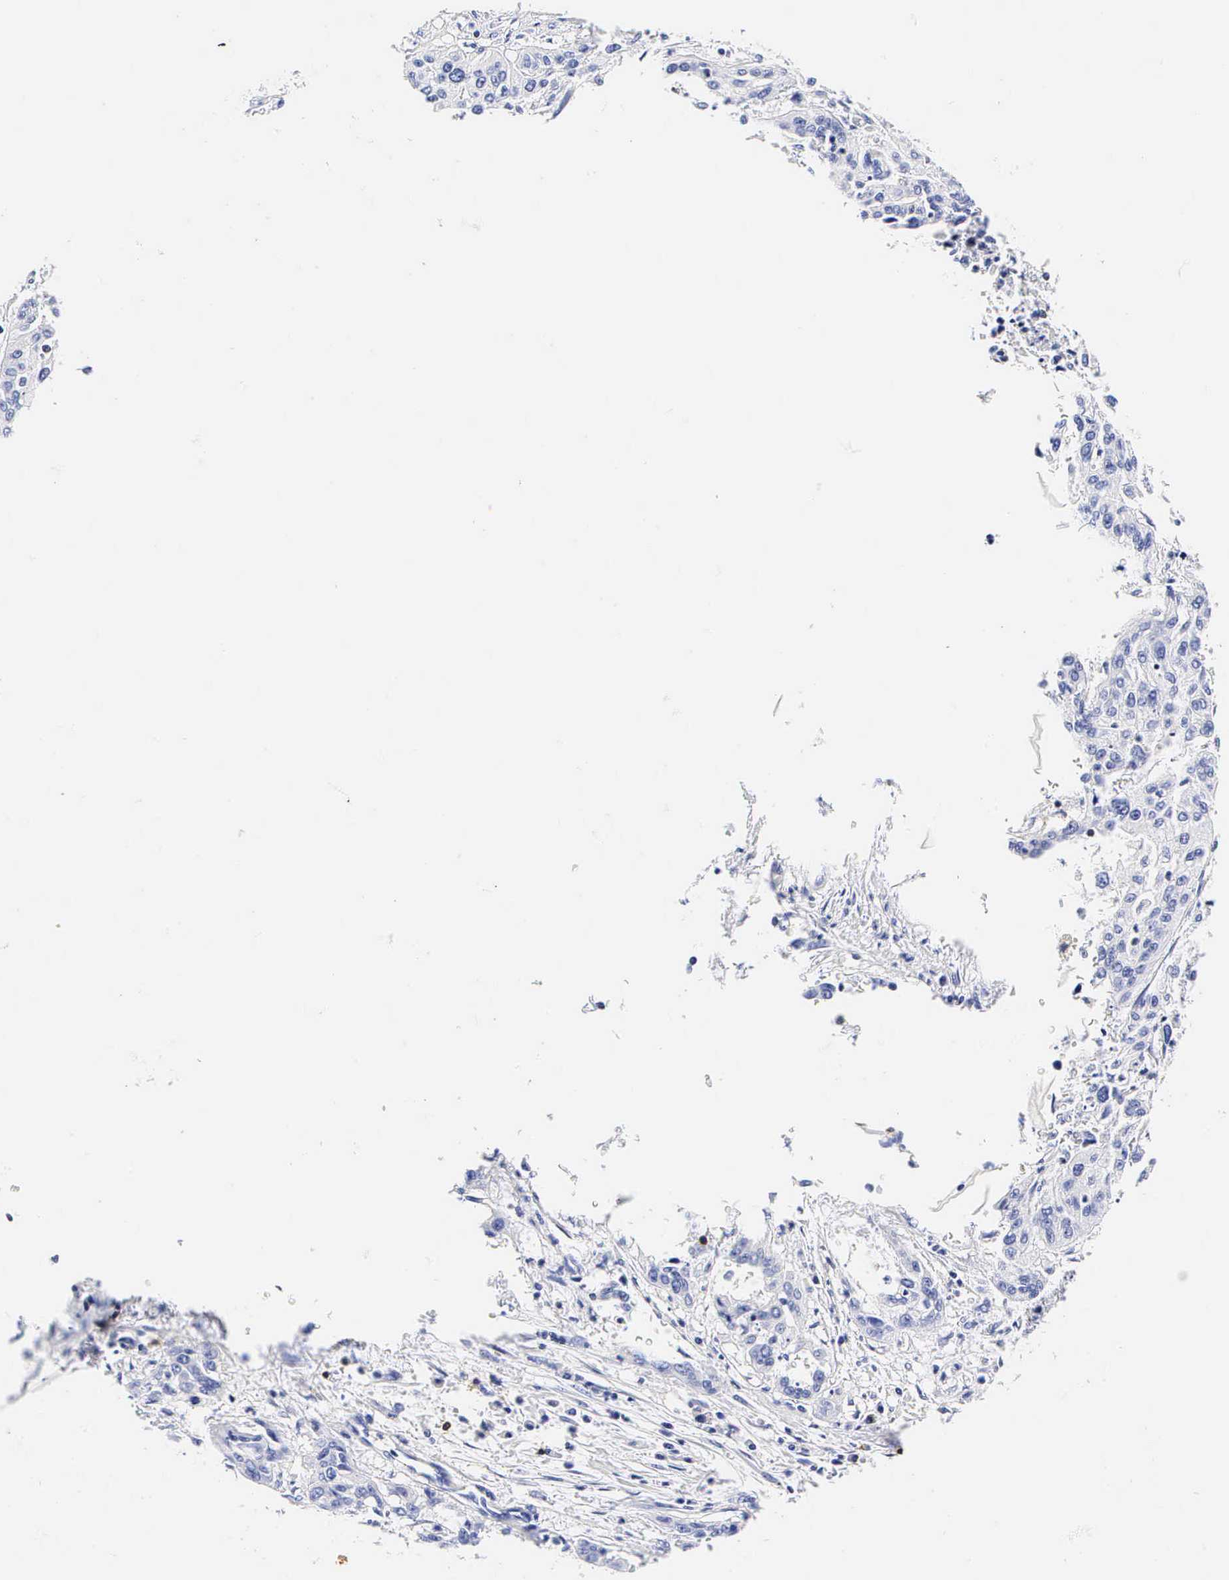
{"staining": {"intensity": "negative", "quantity": "none", "location": "none"}, "tissue": "cervical cancer", "cell_type": "Tumor cells", "image_type": "cancer", "snomed": [{"axis": "morphology", "description": "Squamous cell carcinoma, NOS"}, {"axis": "topography", "description": "Cervix"}], "caption": "The IHC image has no significant positivity in tumor cells of cervical cancer tissue. (Stains: DAB (3,3'-diaminobenzidine) immunohistochemistry (IHC) with hematoxylin counter stain, Microscopy: brightfield microscopy at high magnification).", "gene": "CD3E", "patient": {"sex": "female", "age": 41}}